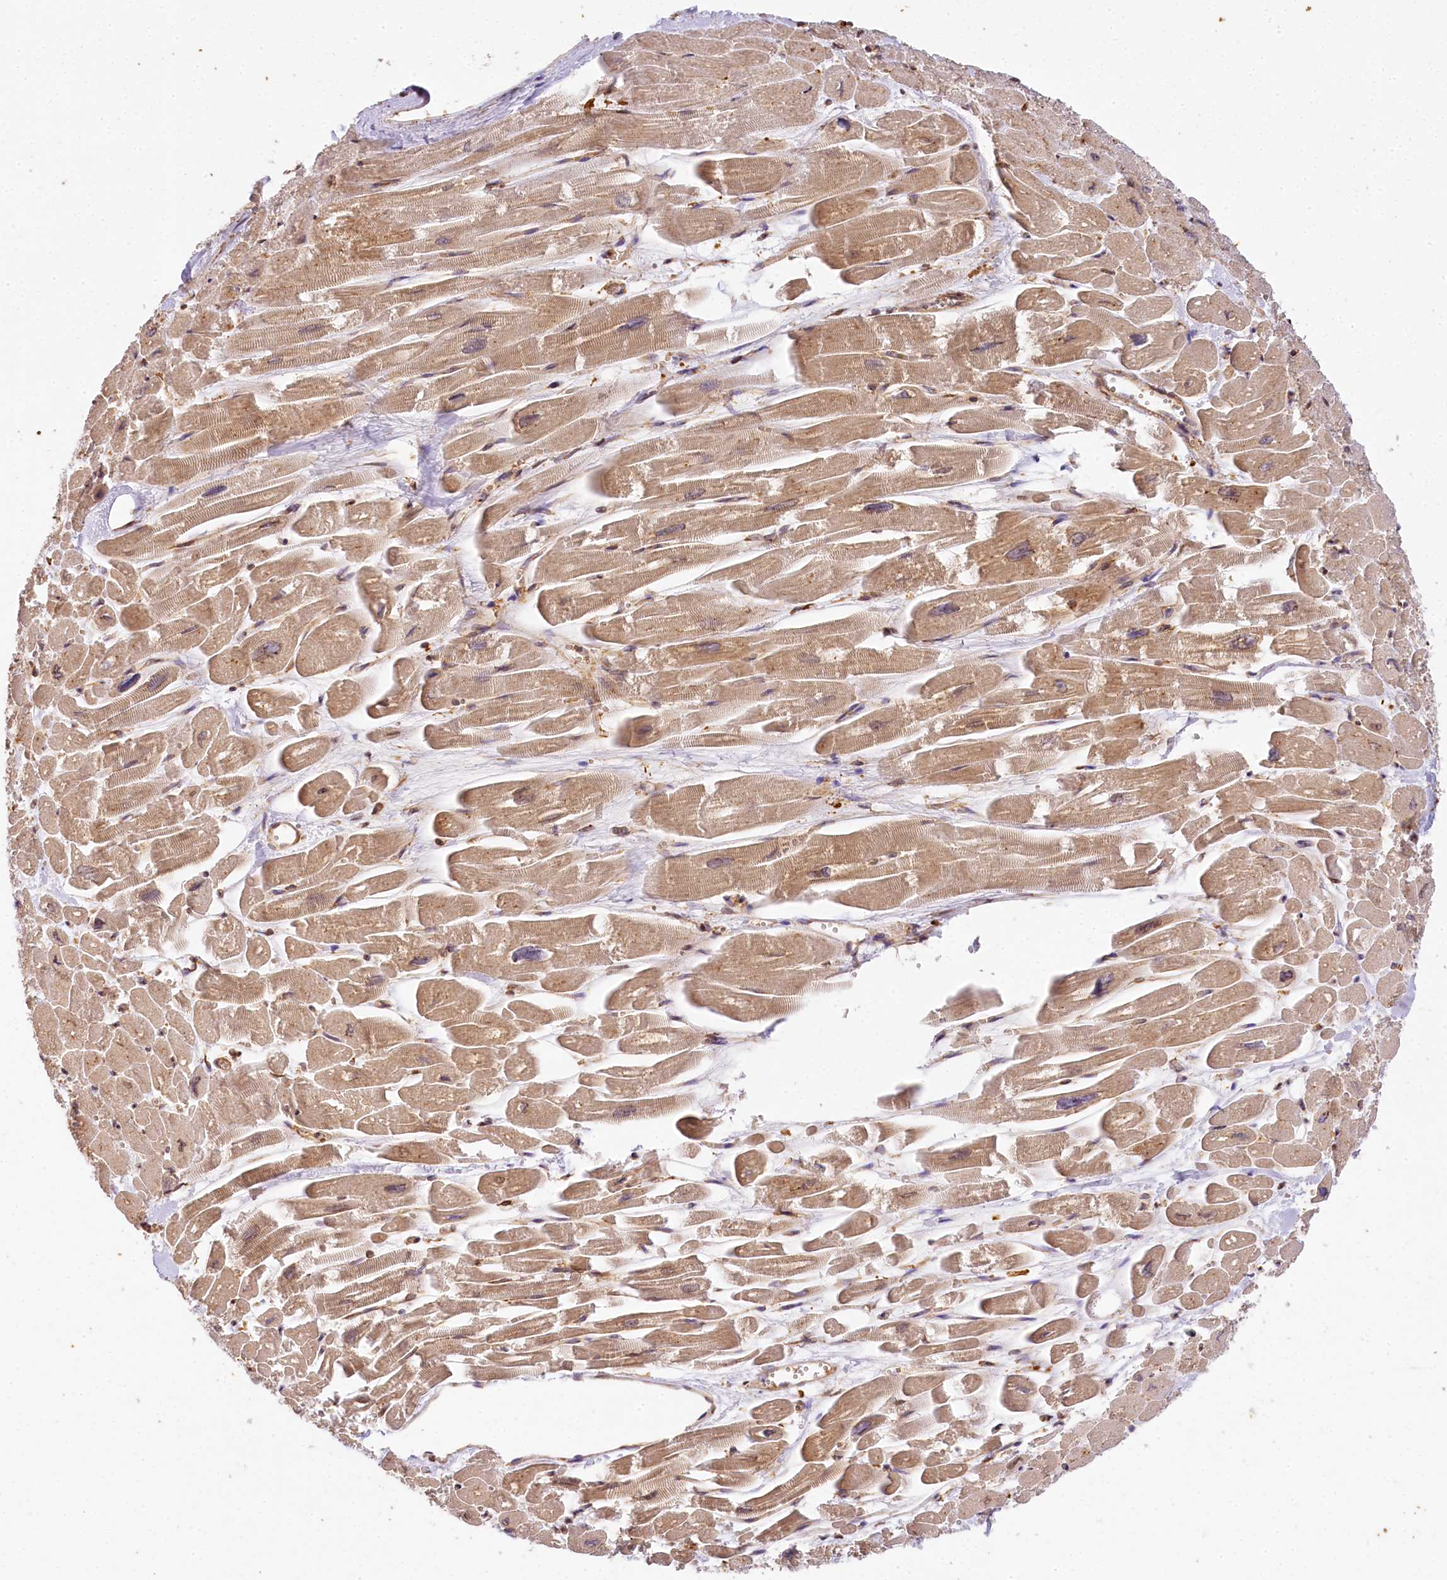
{"staining": {"intensity": "moderate", "quantity": ">75%", "location": "cytoplasmic/membranous"}, "tissue": "heart muscle", "cell_type": "Cardiomyocytes", "image_type": "normal", "snomed": [{"axis": "morphology", "description": "Normal tissue, NOS"}, {"axis": "topography", "description": "Heart"}], "caption": "Protein expression analysis of unremarkable human heart muscle reveals moderate cytoplasmic/membranous expression in about >75% of cardiomyocytes. Using DAB (3,3'-diaminobenzidine) (brown) and hematoxylin (blue) stains, captured at high magnification using brightfield microscopy.", "gene": "PPIP5K2", "patient": {"sex": "male", "age": 54}}